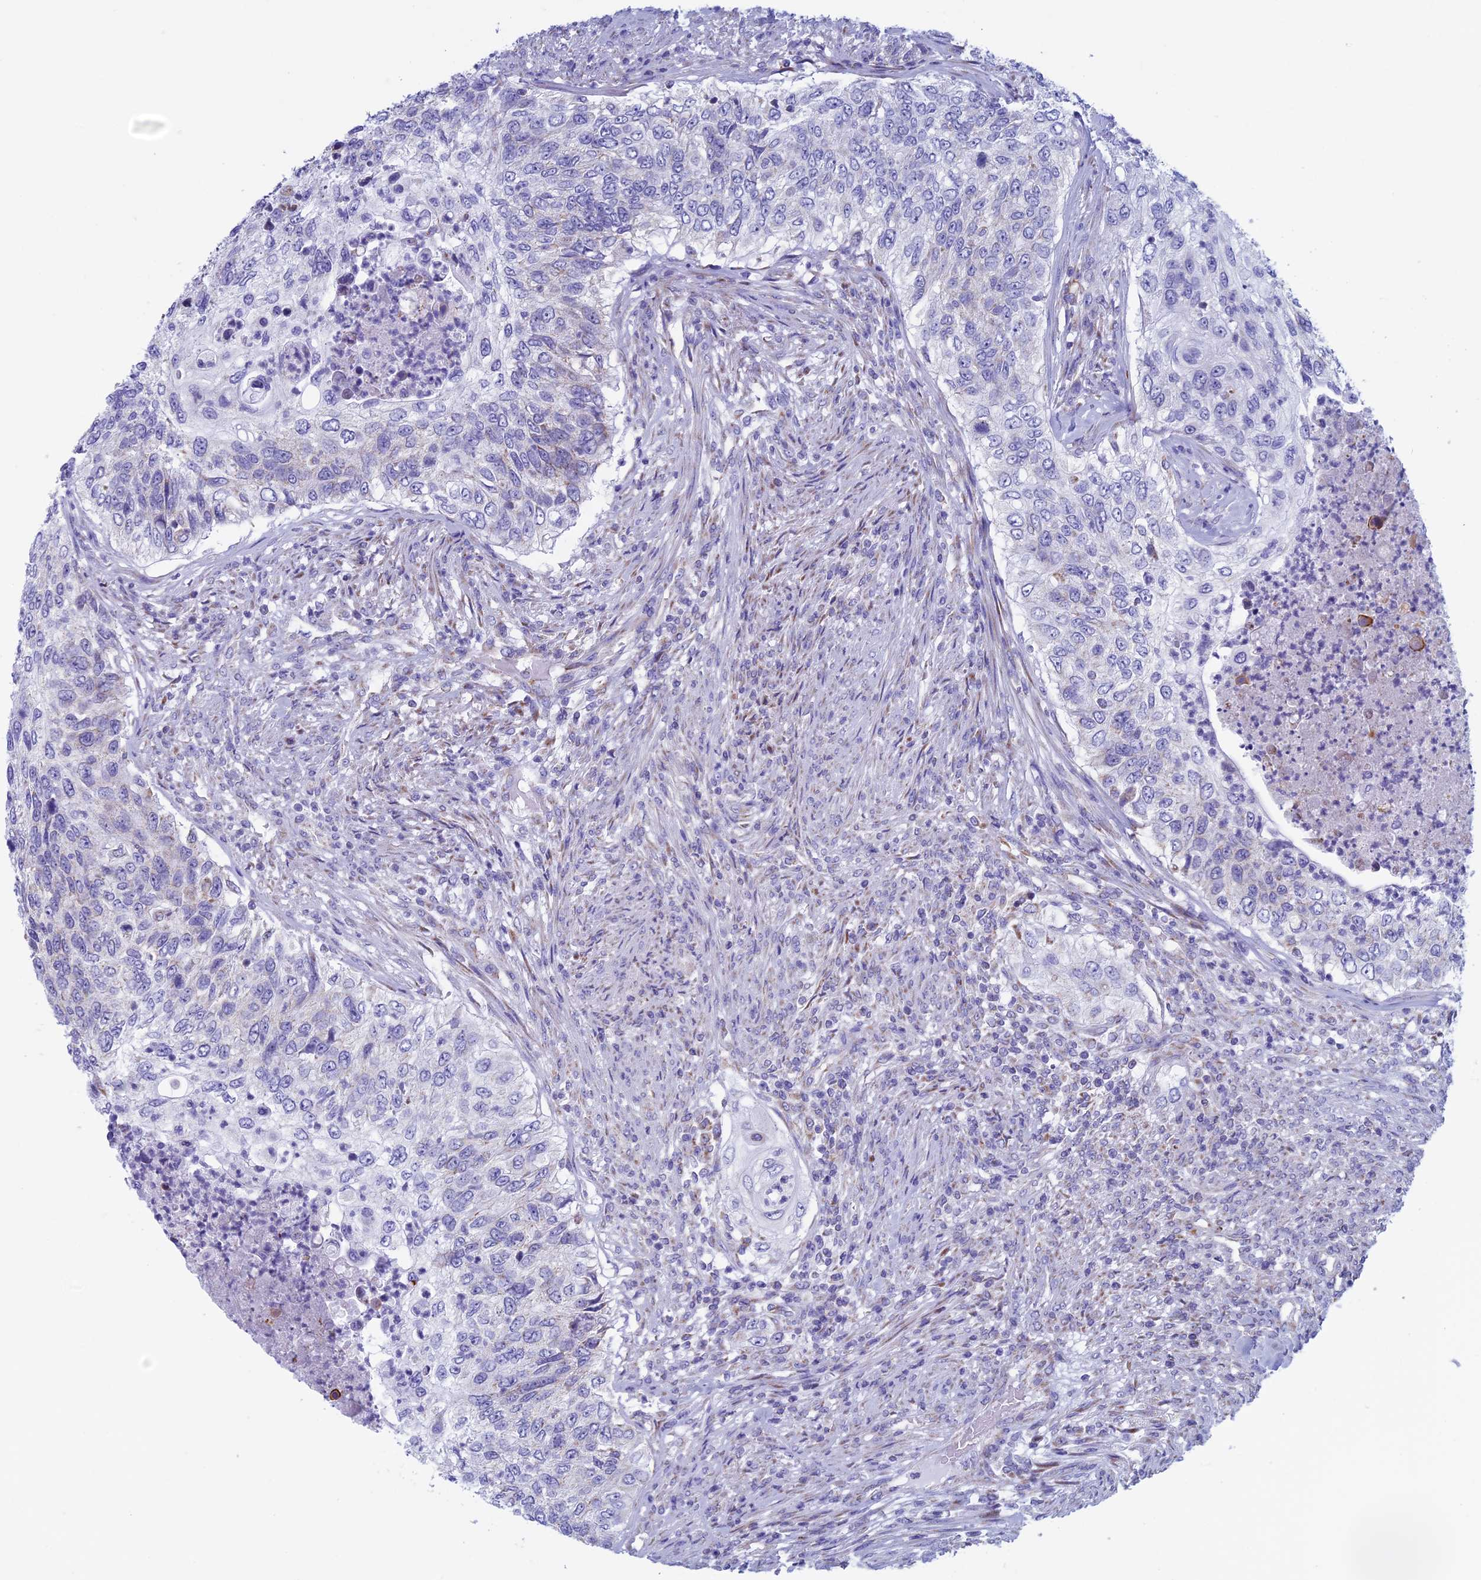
{"staining": {"intensity": "negative", "quantity": "none", "location": "none"}, "tissue": "urothelial cancer", "cell_type": "Tumor cells", "image_type": "cancer", "snomed": [{"axis": "morphology", "description": "Urothelial carcinoma, High grade"}, {"axis": "topography", "description": "Urinary bladder"}], "caption": "A micrograph of human urothelial carcinoma (high-grade) is negative for staining in tumor cells.", "gene": "NDUFB9", "patient": {"sex": "female", "age": 60}}